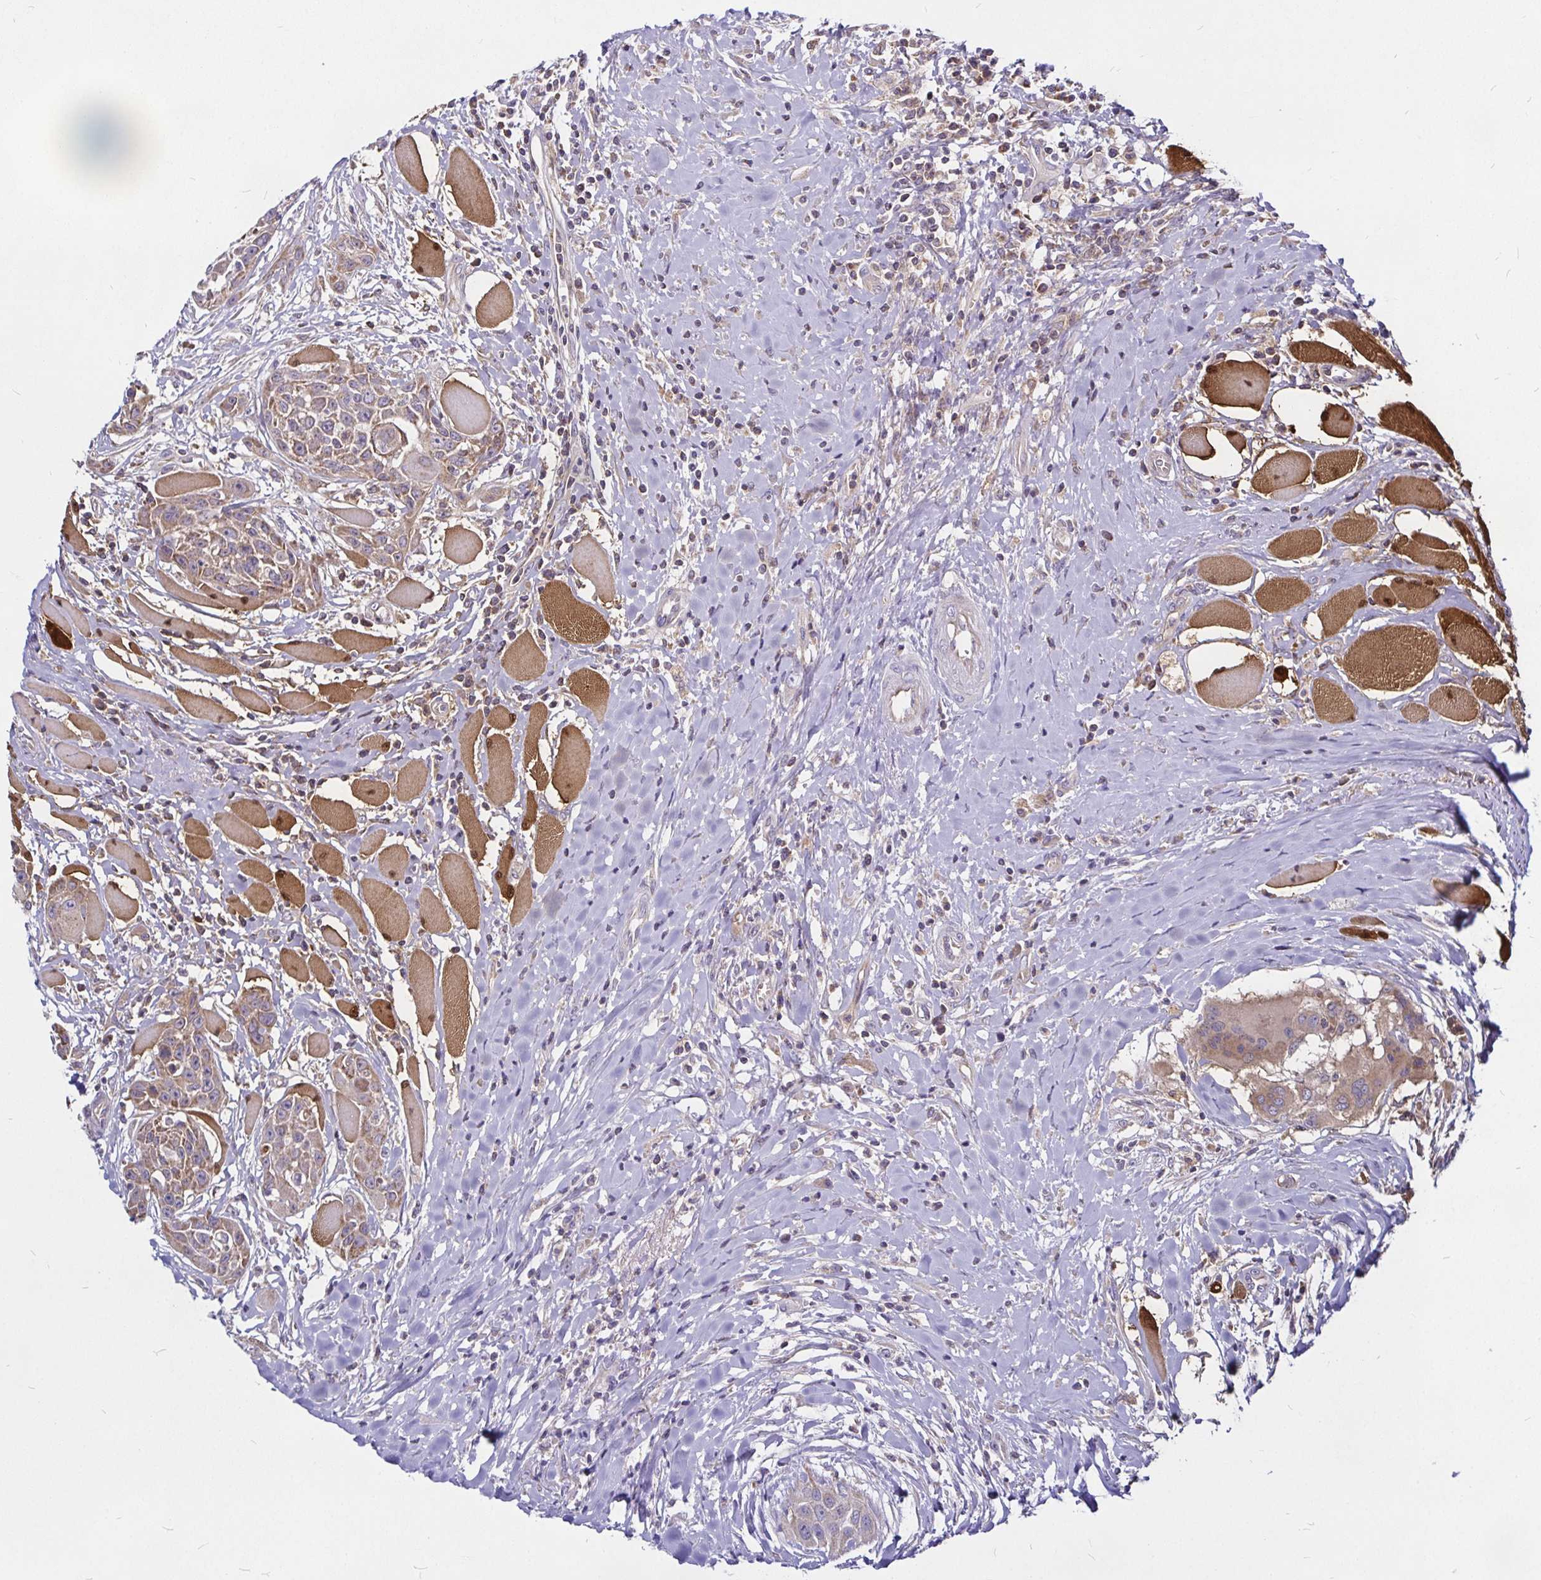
{"staining": {"intensity": "weak", "quantity": "25%-75%", "location": "cytoplasmic/membranous"}, "tissue": "head and neck cancer", "cell_type": "Tumor cells", "image_type": "cancer", "snomed": [{"axis": "morphology", "description": "Squamous cell carcinoma, NOS"}, {"axis": "topography", "description": "Head-Neck"}], "caption": "Head and neck cancer was stained to show a protein in brown. There is low levels of weak cytoplasmic/membranous staining in about 25%-75% of tumor cells.", "gene": "PGAM2", "patient": {"sex": "female", "age": 73}}